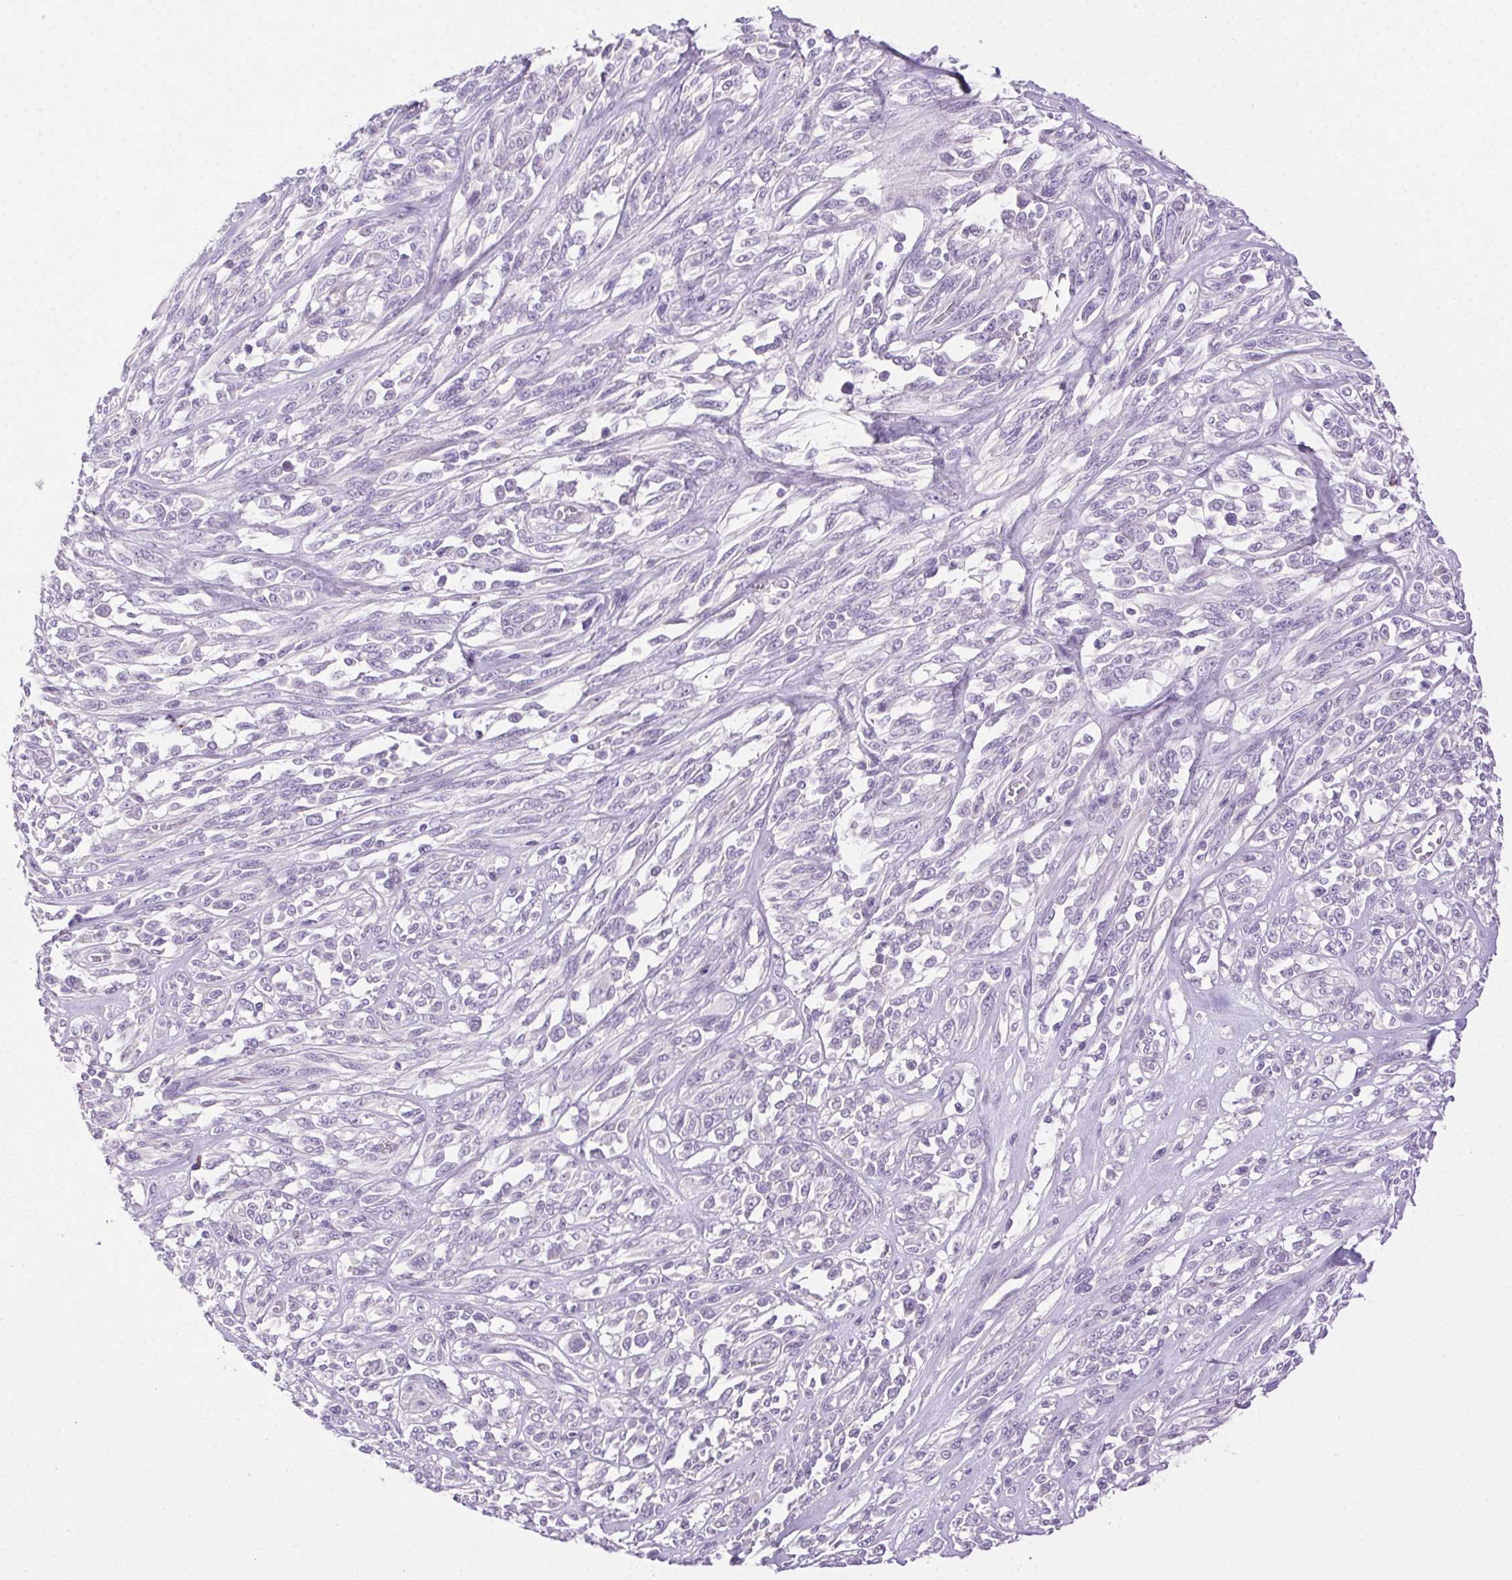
{"staining": {"intensity": "negative", "quantity": "none", "location": "none"}, "tissue": "melanoma", "cell_type": "Tumor cells", "image_type": "cancer", "snomed": [{"axis": "morphology", "description": "Malignant melanoma, NOS"}, {"axis": "topography", "description": "Skin"}], "caption": "Immunohistochemistry micrograph of neoplastic tissue: melanoma stained with DAB displays no significant protein positivity in tumor cells.", "gene": "CLDN10", "patient": {"sex": "female", "age": 91}}